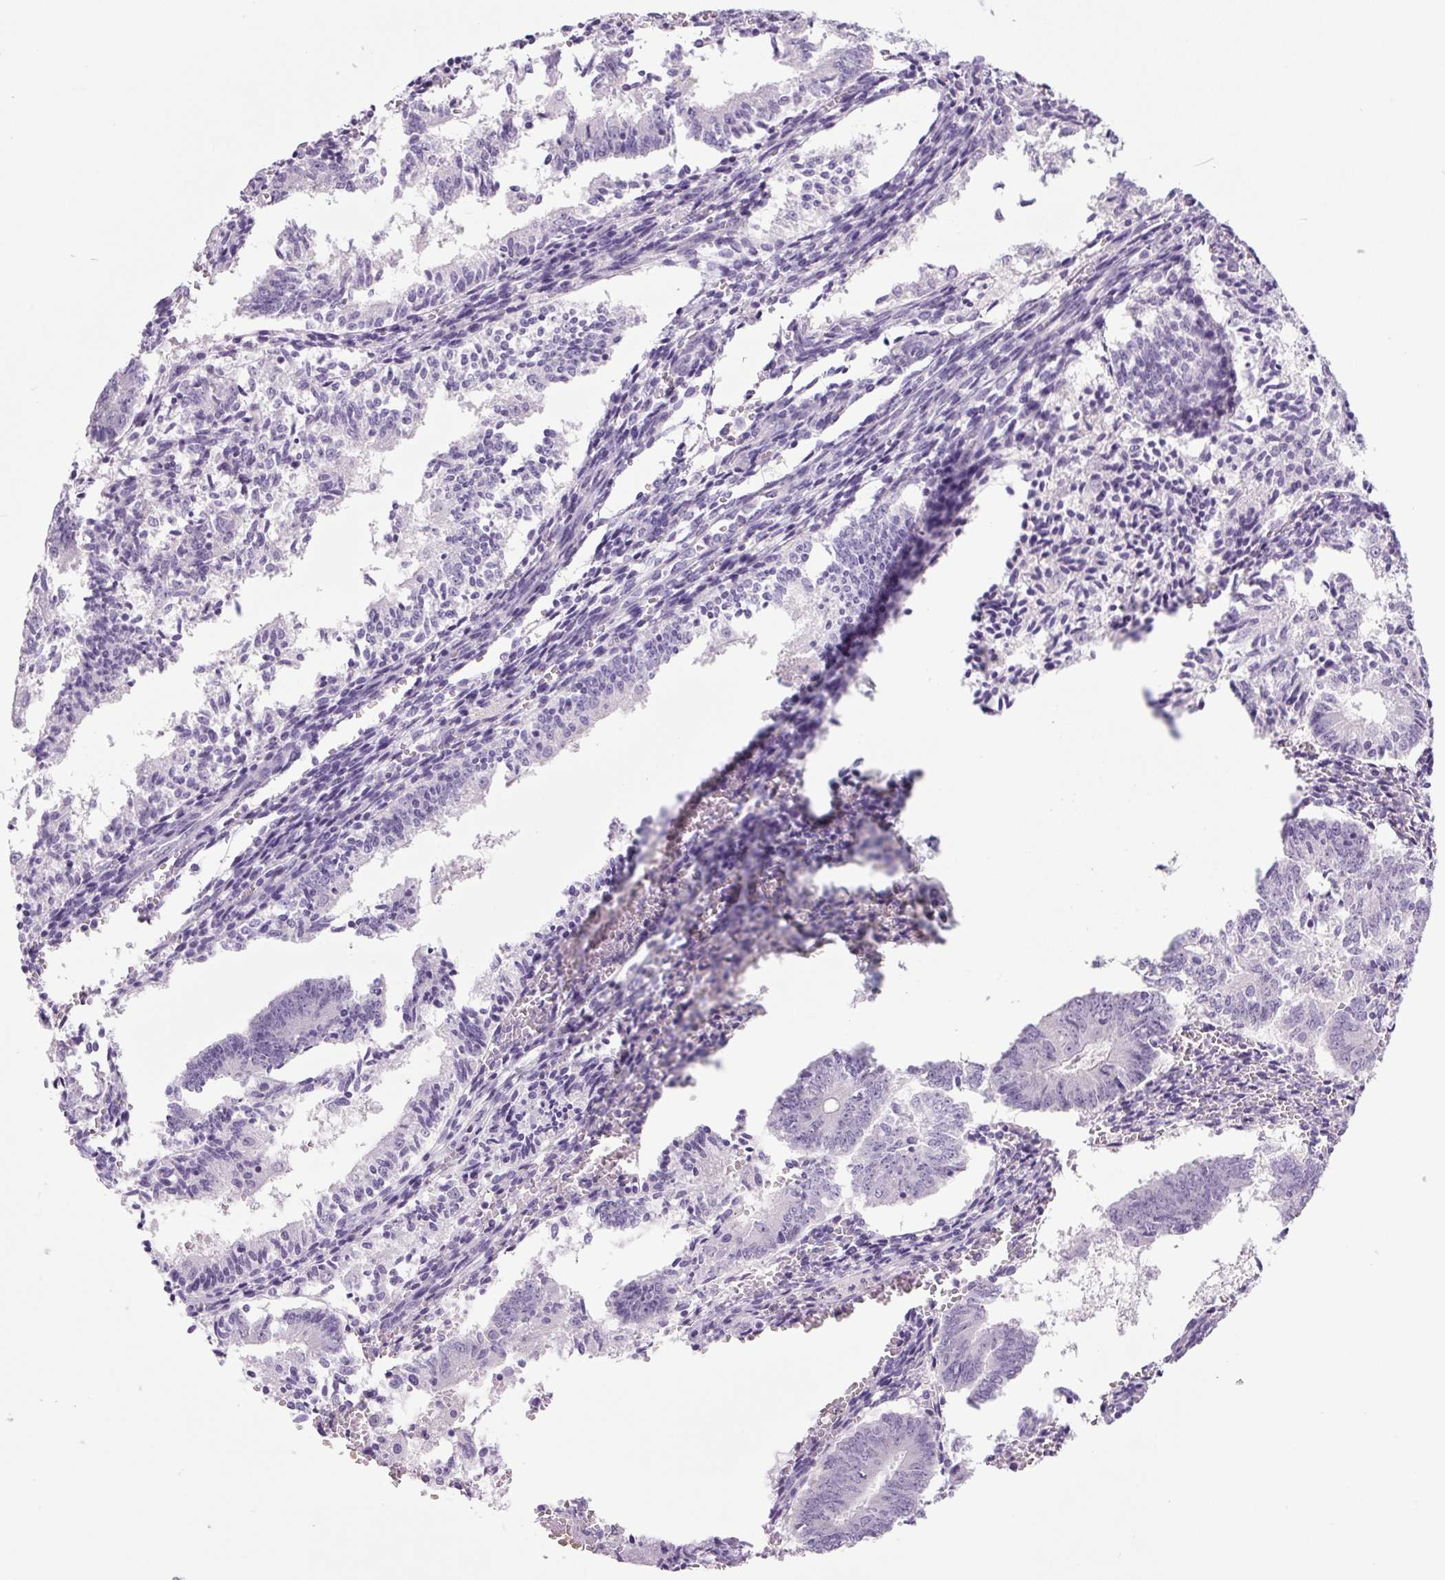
{"staining": {"intensity": "negative", "quantity": "none", "location": "none"}, "tissue": "endometrial cancer", "cell_type": "Tumor cells", "image_type": "cancer", "snomed": [{"axis": "morphology", "description": "Adenocarcinoma, NOS"}, {"axis": "topography", "description": "Endometrium"}], "caption": "The image displays no significant positivity in tumor cells of endometrial cancer (adenocarcinoma).", "gene": "COL9A2", "patient": {"sex": "female", "age": 50}}